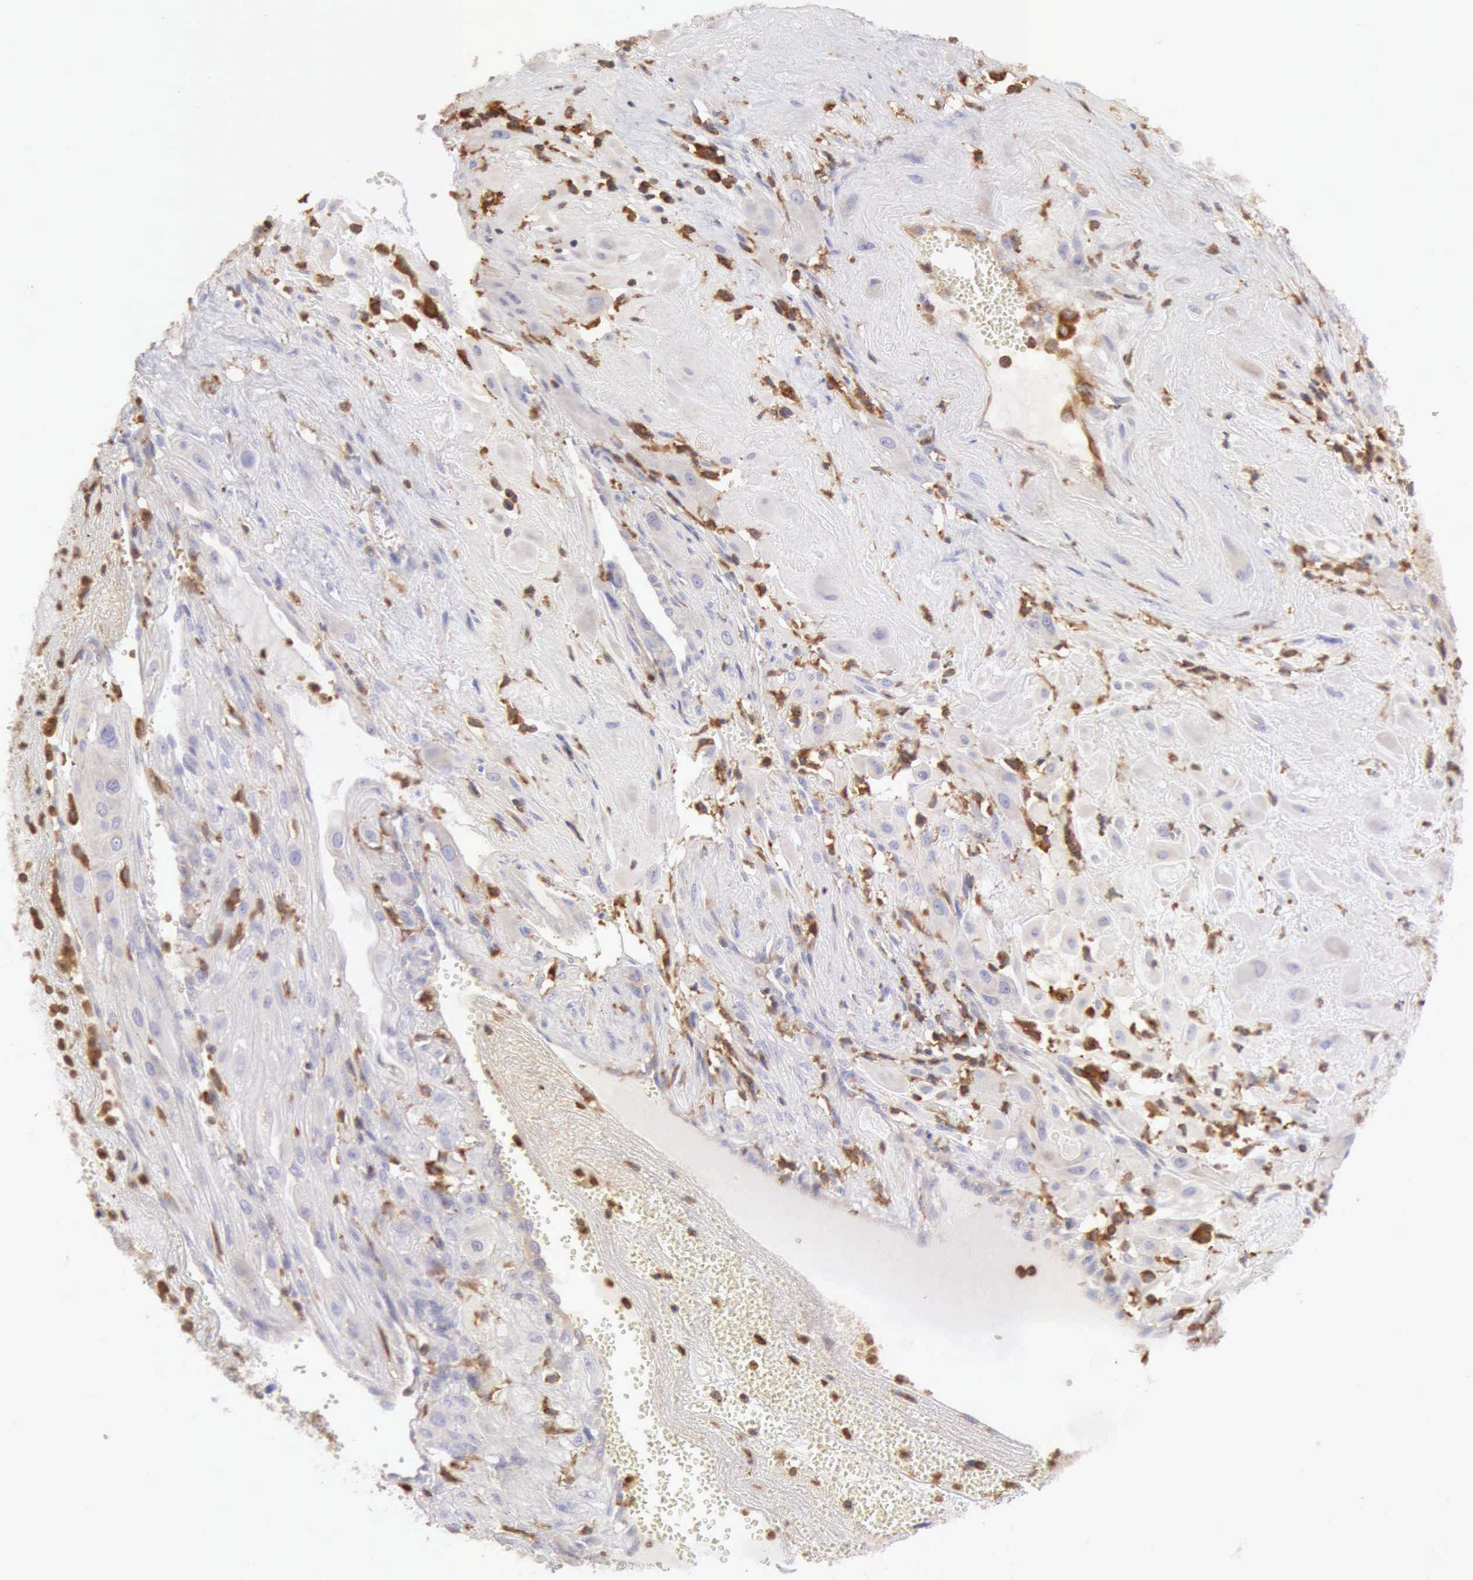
{"staining": {"intensity": "negative", "quantity": "none", "location": "none"}, "tissue": "cervical cancer", "cell_type": "Tumor cells", "image_type": "cancer", "snomed": [{"axis": "morphology", "description": "Squamous cell carcinoma, NOS"}, {"axis": "topography", "description": "Cervix"}], "caption": "High power microscopy micrograph of an IHC micrograph of squamous cell carcinoma (cervical), revealing no significant expression in tumor cells.", "gene": "ARHGAP4", "patient": {"sex": "female", "age": 34}}